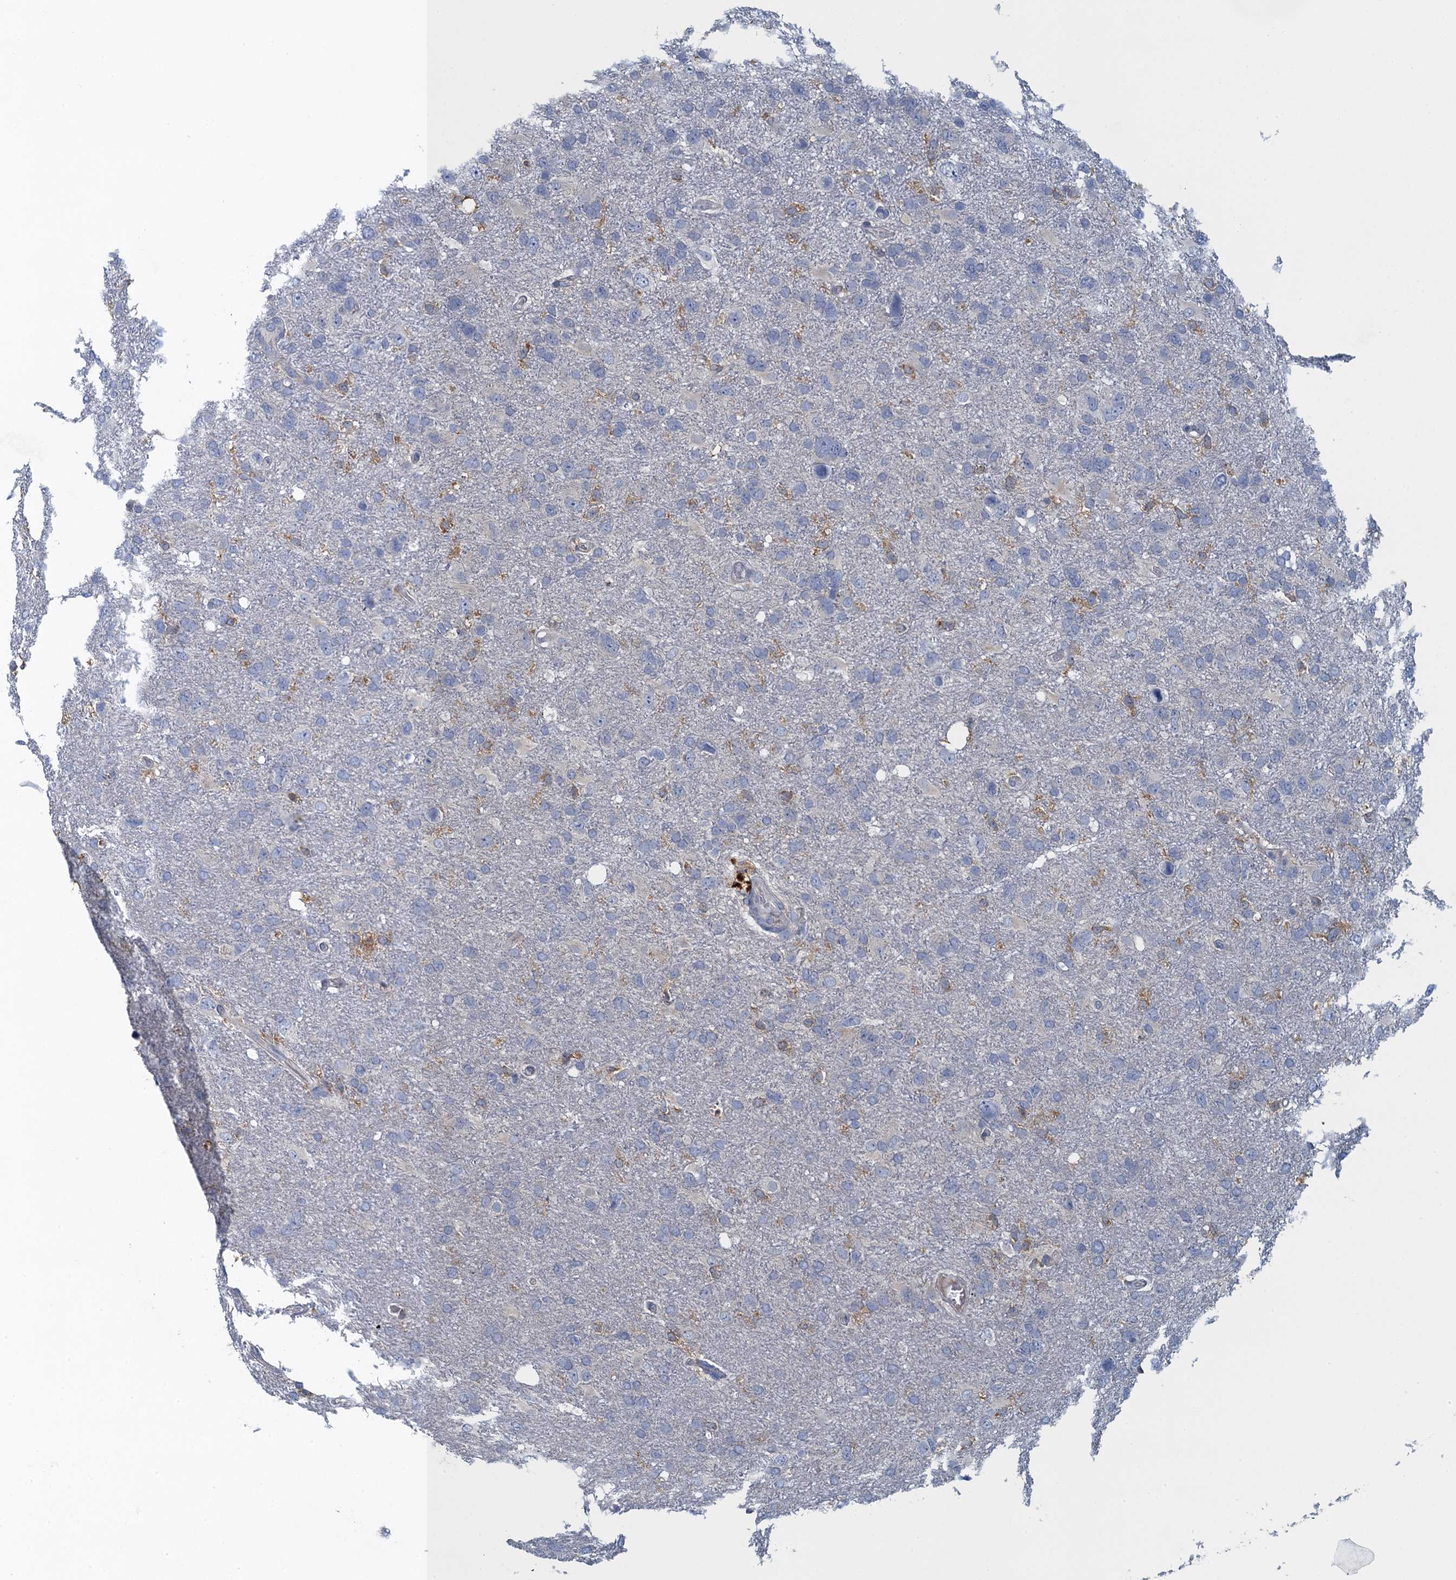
{"staining": {"intensity": "moderate", "quantity": "<25%", "location": "cytoplasmic/membranous"}, "tissue": "glioma", "cell_type": "Tumor cells", "image_type": "cancer", "snomed": [{"axis": "morphology", "description": "Glioma, malignant, High grade"}, {"axis": "topography", "description": "Brain"}], "caption": "A low amount of moderate cytoplasmic/membranous expression is present in approximately <25% of tumor cells in malignant high-grade glioma tissue. The staining was performed using DAB (3,3'-diaminobenzidine), with brown indicating positive protein expression. Nuclei are stained blue with hematoxylin.", "gene": "NCKAP1L", "patient": {"sex": "male", "age": 61}}